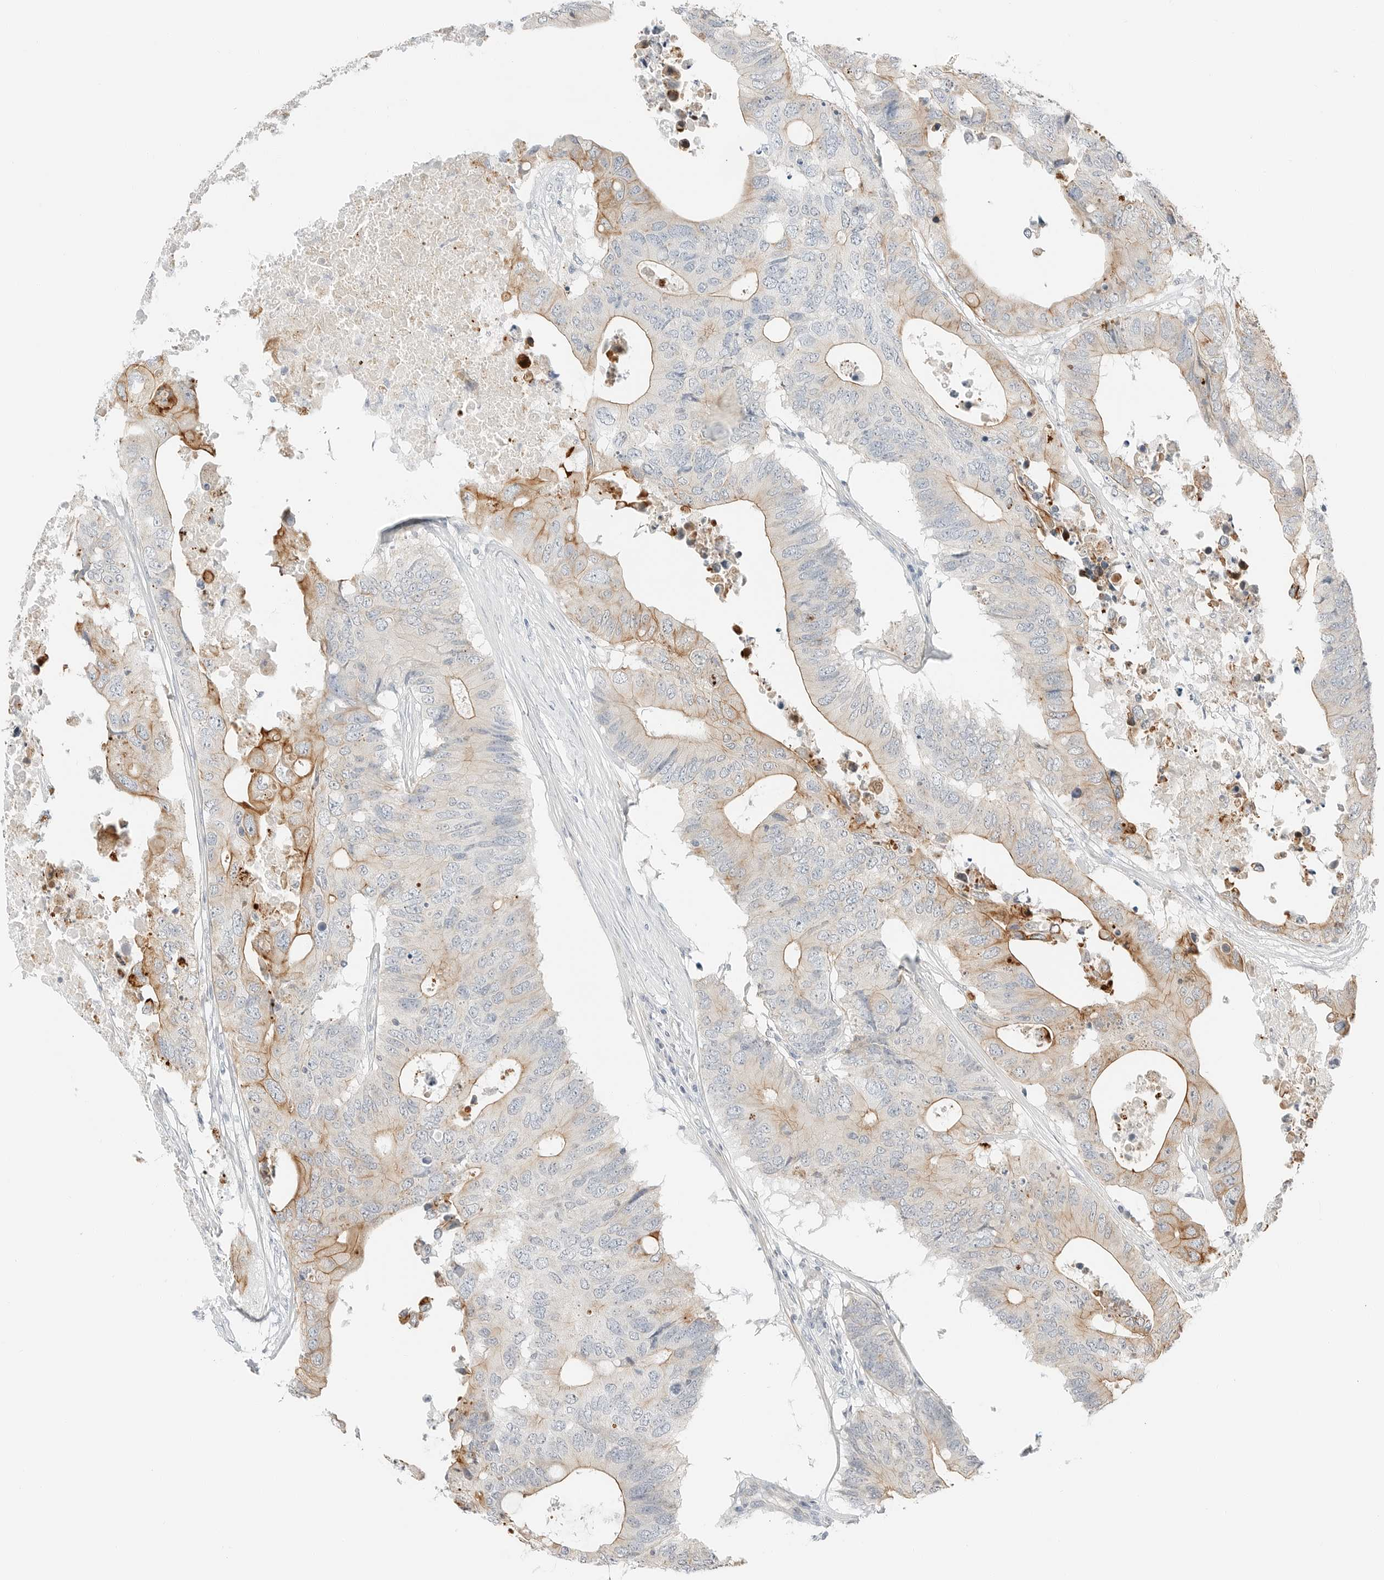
{"staining": {"intensity": "moderate", "quantity": "25%-75%", "location": "cytoplasmic/membranous"}, "tissue": "colorectal cancer", "cell_type": "Tumor cells", "image_type": "cancer", "snomed": [{"axis": "morphology", "description": "Adenocarcinoma, NOS"}, {"axis": "topography", "description": "Colon"}], "caption": "Tumor cells show medium levels of moderate cytoplasmic/membranous staining in approximately 25%-75% of cells in colorectal cancer (adenocarcinoma). Using DAB (brown) and hematoxylin (blue) stains, captured at high magnification using brightfield microscopy.", "gene": "IQCC", "patient": {"sex": "male", "age": 71}}